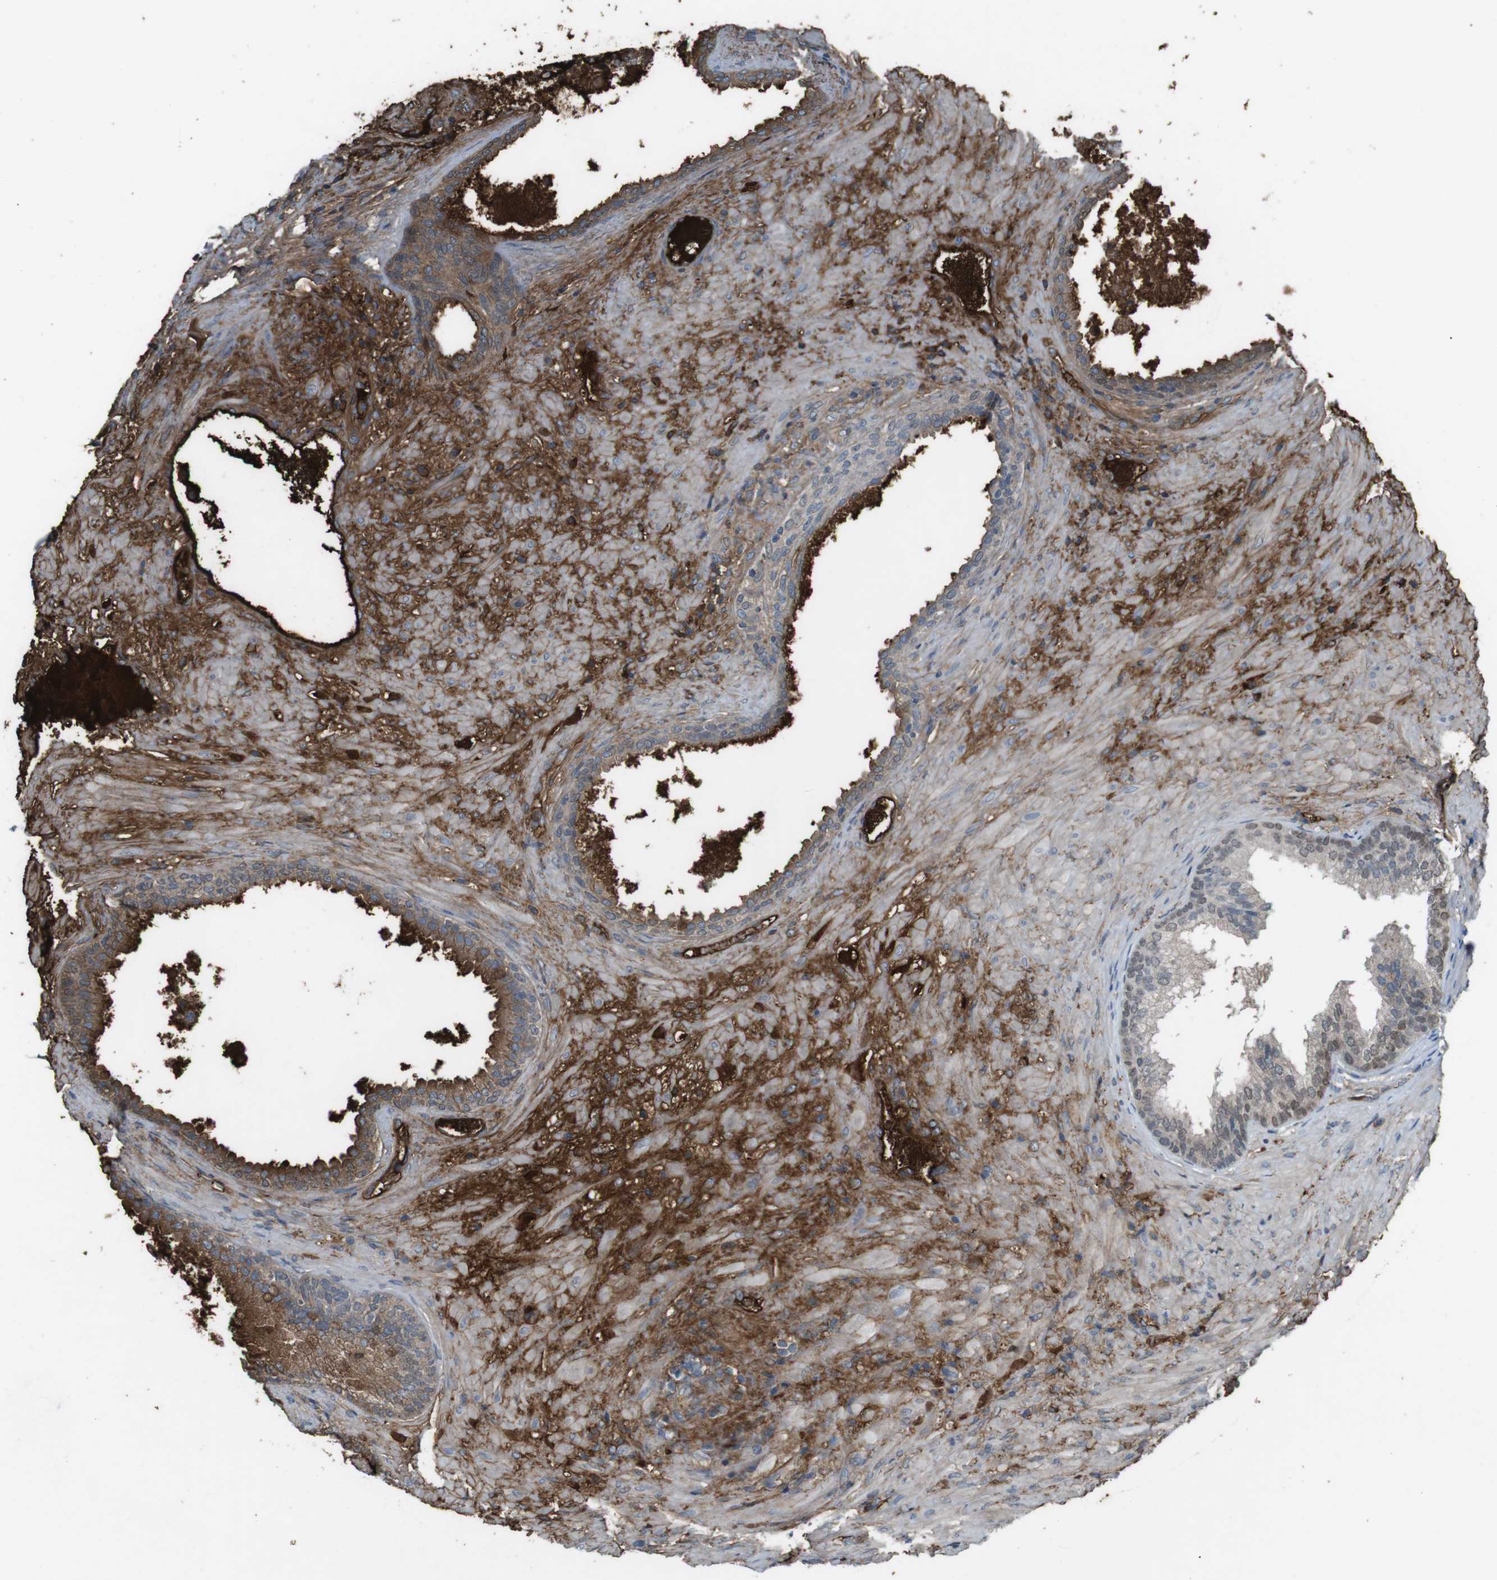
{"staining": {"intensity": "strong", "quantity": ">75%", "location": "cytoplasmic/membranous"}, "tissue": "prostate", "cell_type": "Glandular cells", "image_type": "normal", "snomed": [{"axis": "morphology", "description": "Normal tissue, NOS"}, {"axis": "topography", "description": "Prostate"}], "caption": "A high-resolution image shows IHC staining of benign prostate, which exhibits strong cytoplasmic/membranous expression in approximately >75% of glandular cells. The protein is stained brown, and the nuclei are stained in blue (DAB IHC with brightfield microscopy, high magnification).", "gene": "LTBP4", "patient": {"sex": "male", "age": 76}}